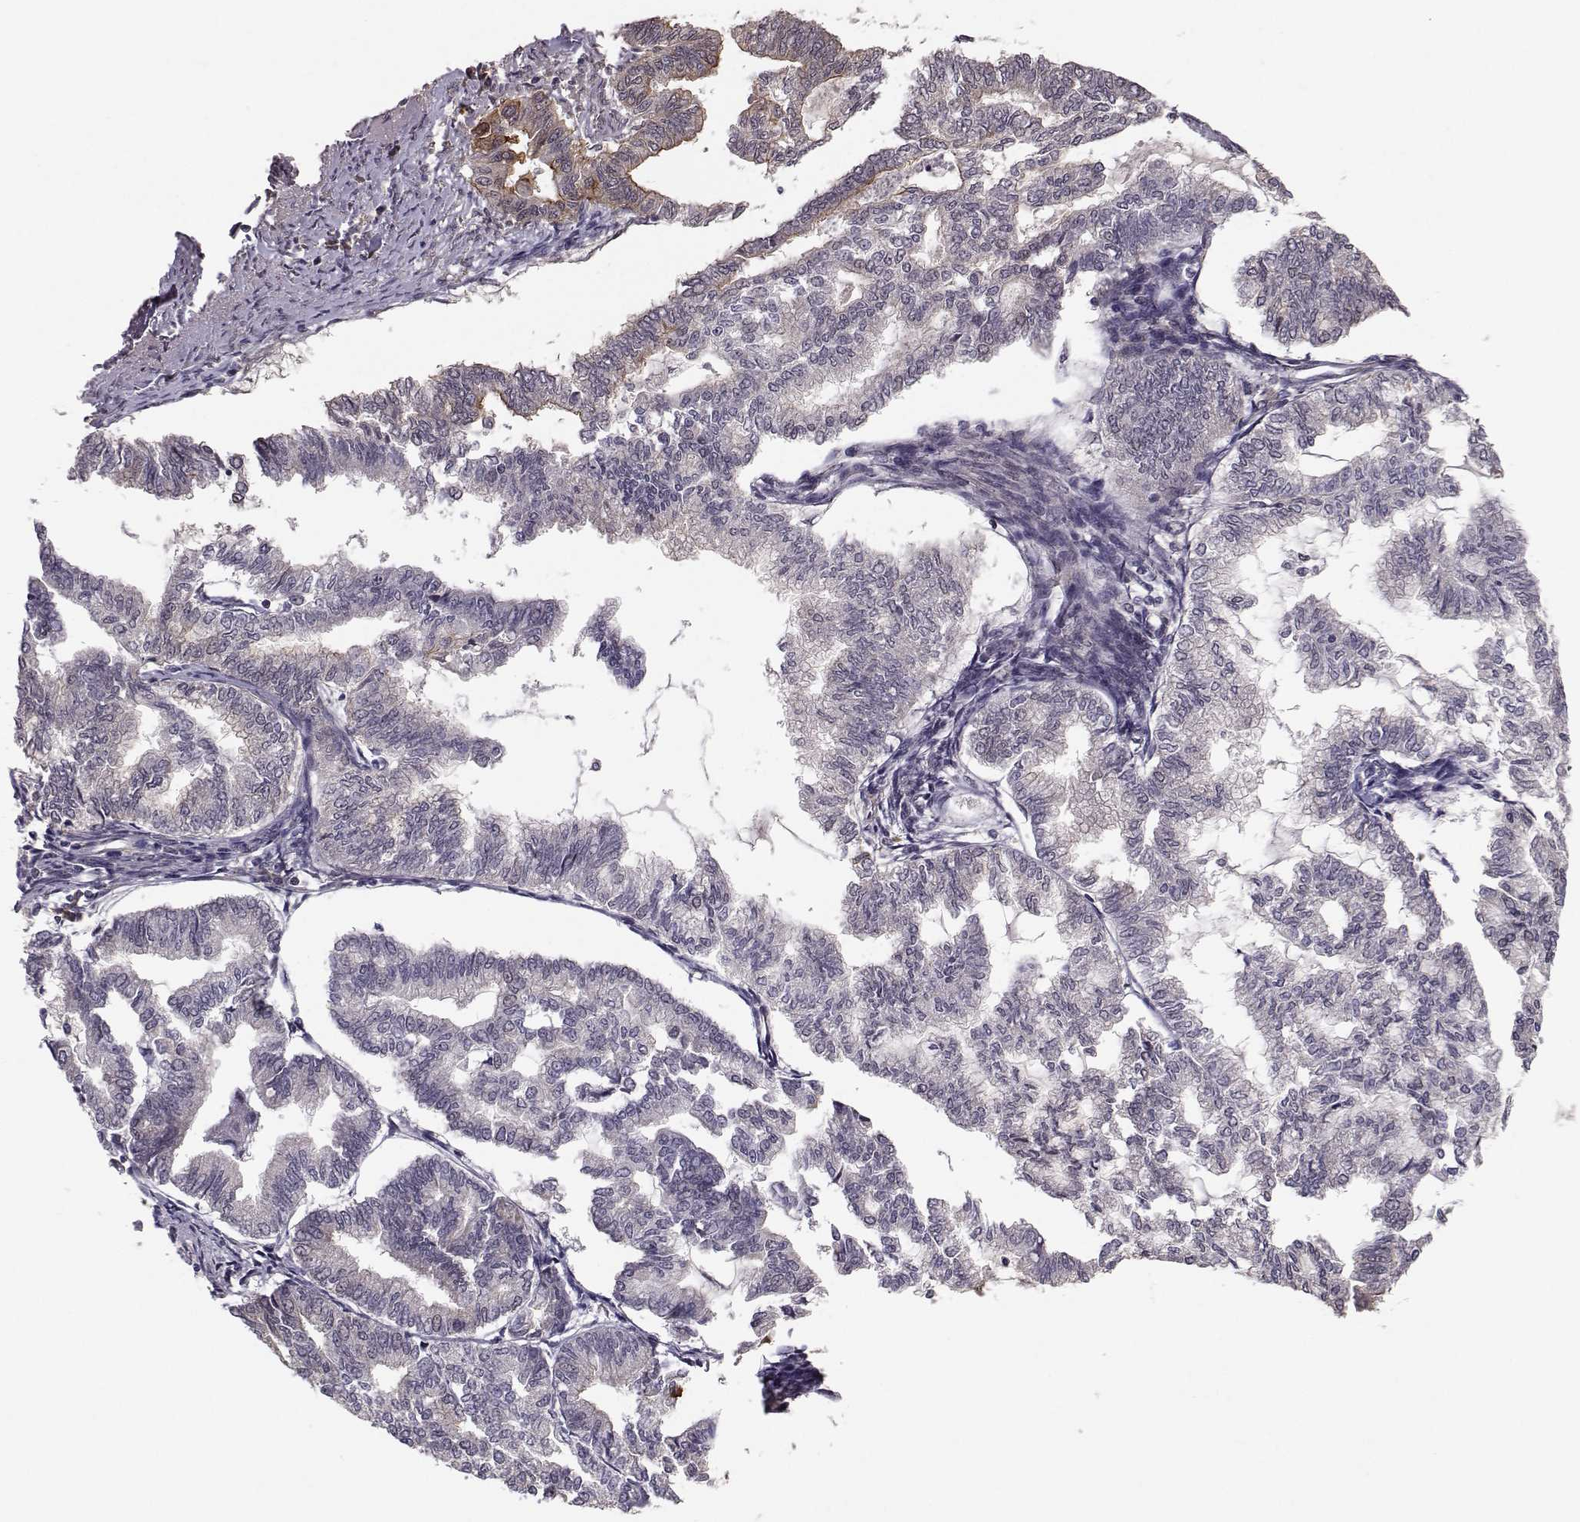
{"staining": {"intensity": "moderate", "quantity": "<25%", "location": "cytoplasmic/membranous"}, "tissue": "endometrial cancer", "cell_type": "Tumor cells", "image_type": "cancer", "snomed": [{"axis": "morphology", "description": "Adenocarcinoma, NOS"}, {"axis": "topography", "description": "Endometrium"}], "caption": "Immunohistochemistry staining of adenocarcinoma (endometrial), which demonstrates low levels of moderate cytoplasmic/membranous expression in approximately <25% of tumor cells indicating moderate cytoplasmic/membranous protein expression. The staining was performed using DAB (3,3'-diaminobenzidine) (brown) for protein detection and nuclei were counterstained in hematoxylin (blue).", "gene": "PLEKHG3", "patient": {"sex": "female", "age": 79}}